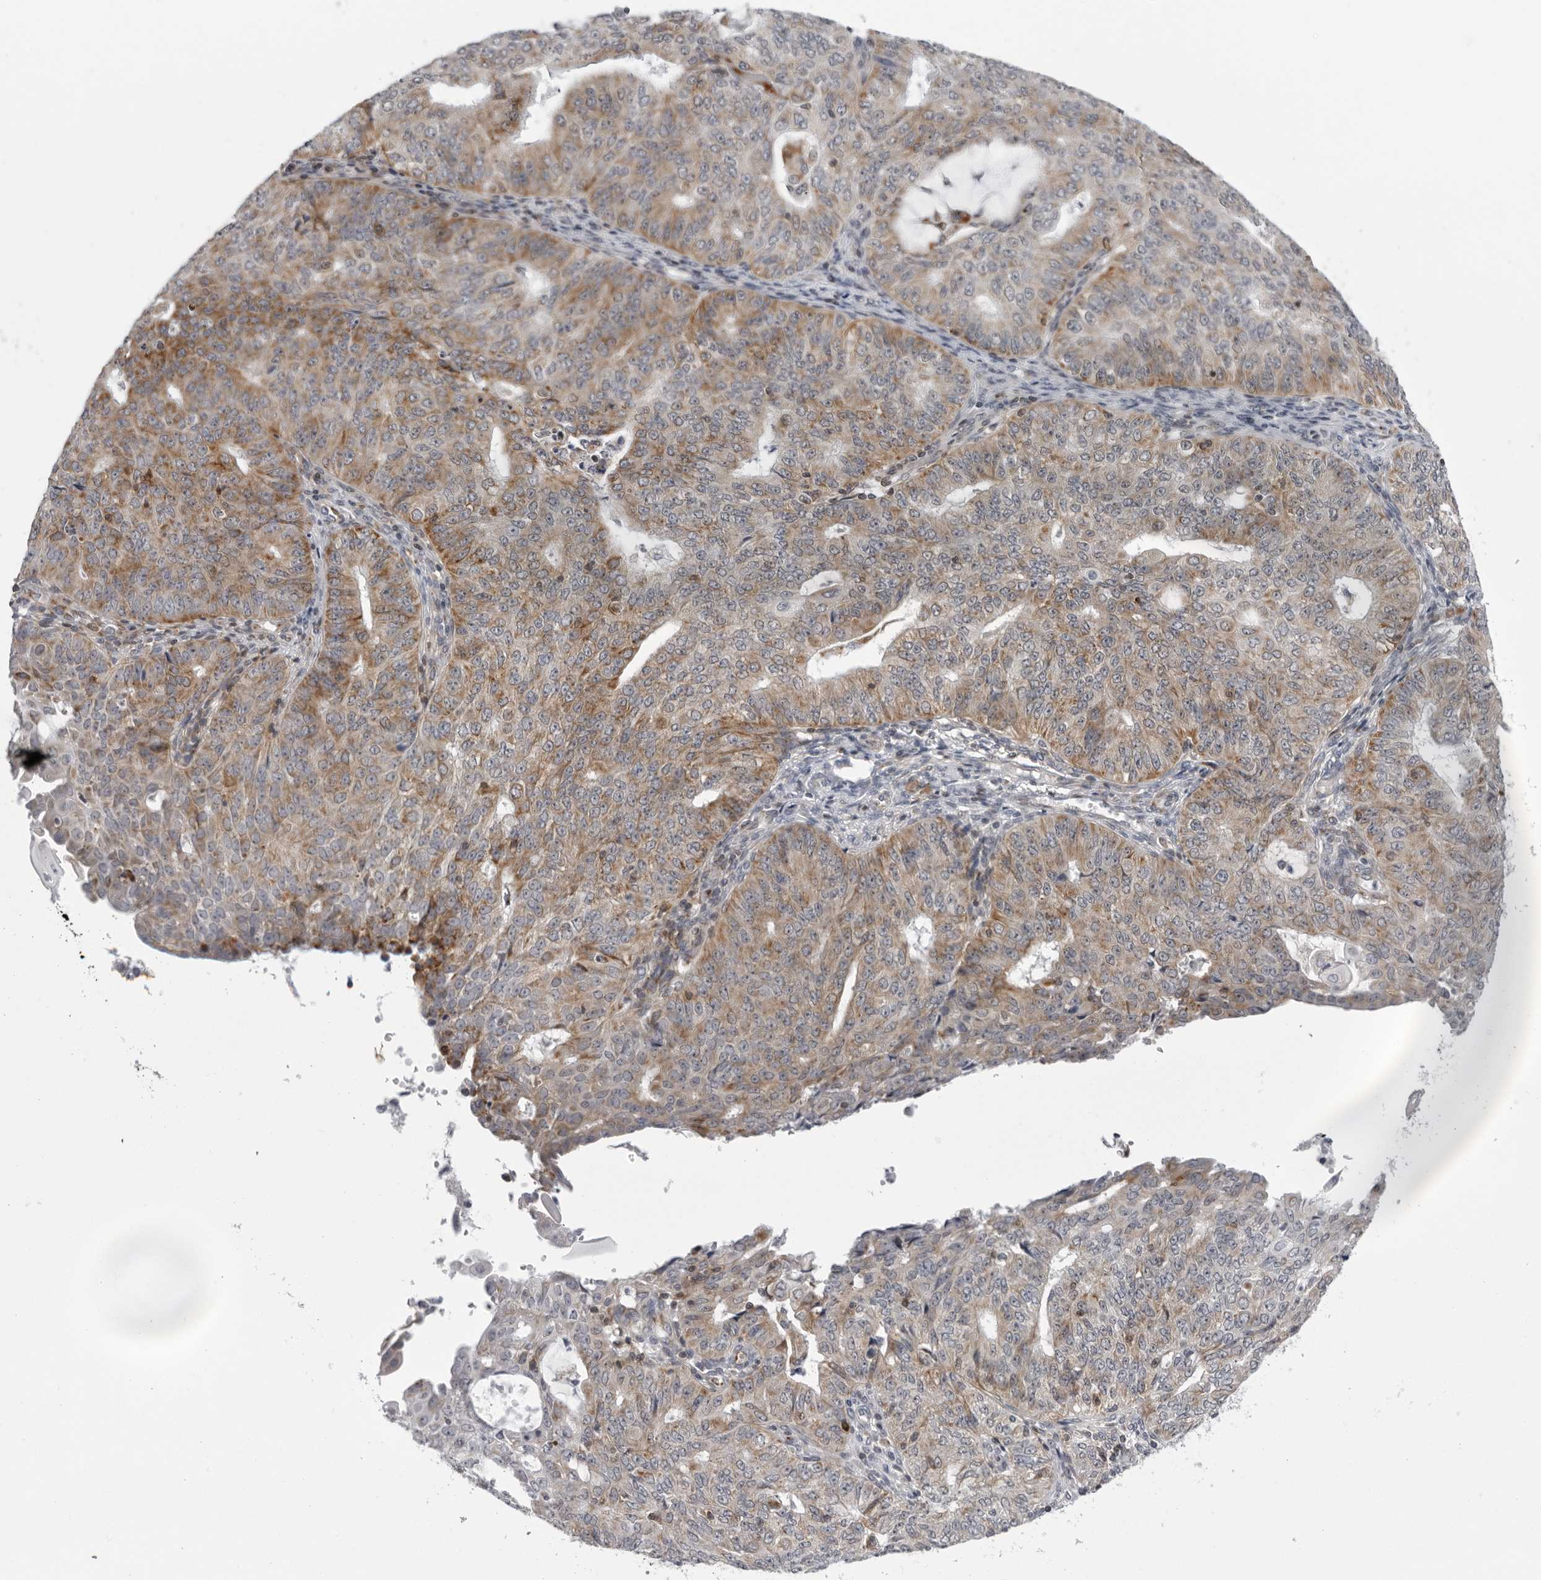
{"staining": {"intensity": "moderate", "quantity": "25%-75%", "location": "cytoplasmic/membranous"}, "tissue": "endometrial cancer", "cell_type": "Tumor cells", "image_type": "cancer", "snomed": [{"axis": "morphology", "description": "Adenocarcinoma, NOS"}, {"axis": "topography", "description": "Endometrium"}], "caption": "A high-resolution image shows immunohistochemistry staining of adenocarcinoma (endometrial), which demonstrates moderate cytoplasmic/membranous expression in approximately 25%-75% of tumor cells.", "gene": "CPT2", "patient": {"sex": "female", "age": 32}}